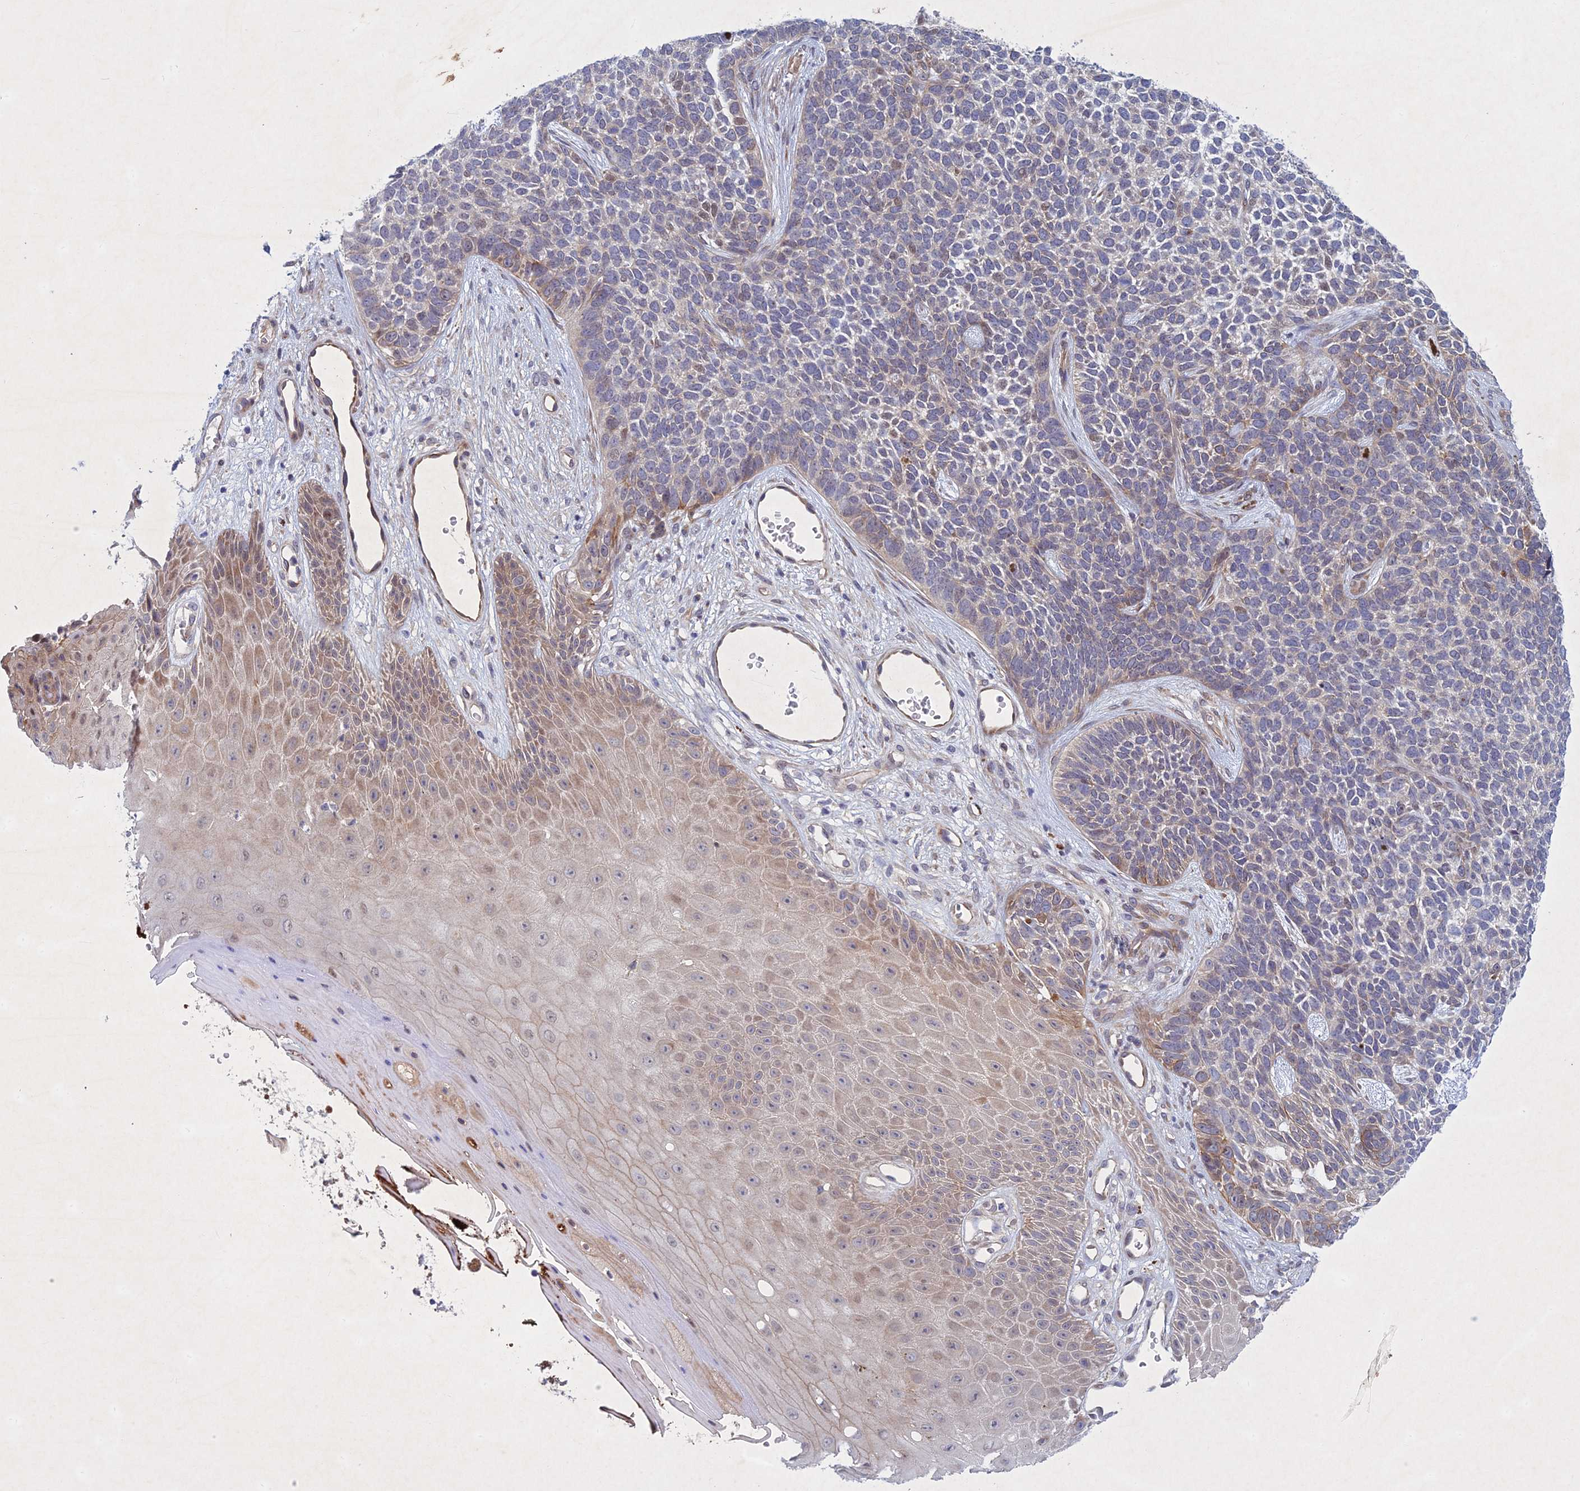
{"staining": {"intensity": "weak", "quantity": "<25%", "location": "cytoplasmic/membranous"}, "tissue": "skin cancer", "cell_type": "Tumor cells", "image_type": "cancer", "snomed": [{"axis": "morphology", "description": "Basal cell carcinoma"}, {"axis": "topography", "description": "Skin"}], "caption": "The image reveals no significant staining in tumor cells of skin cancer (basal cell carcinoma).", "gene": "PTHLH", "patient": {"sex": "female", "age": 84}}